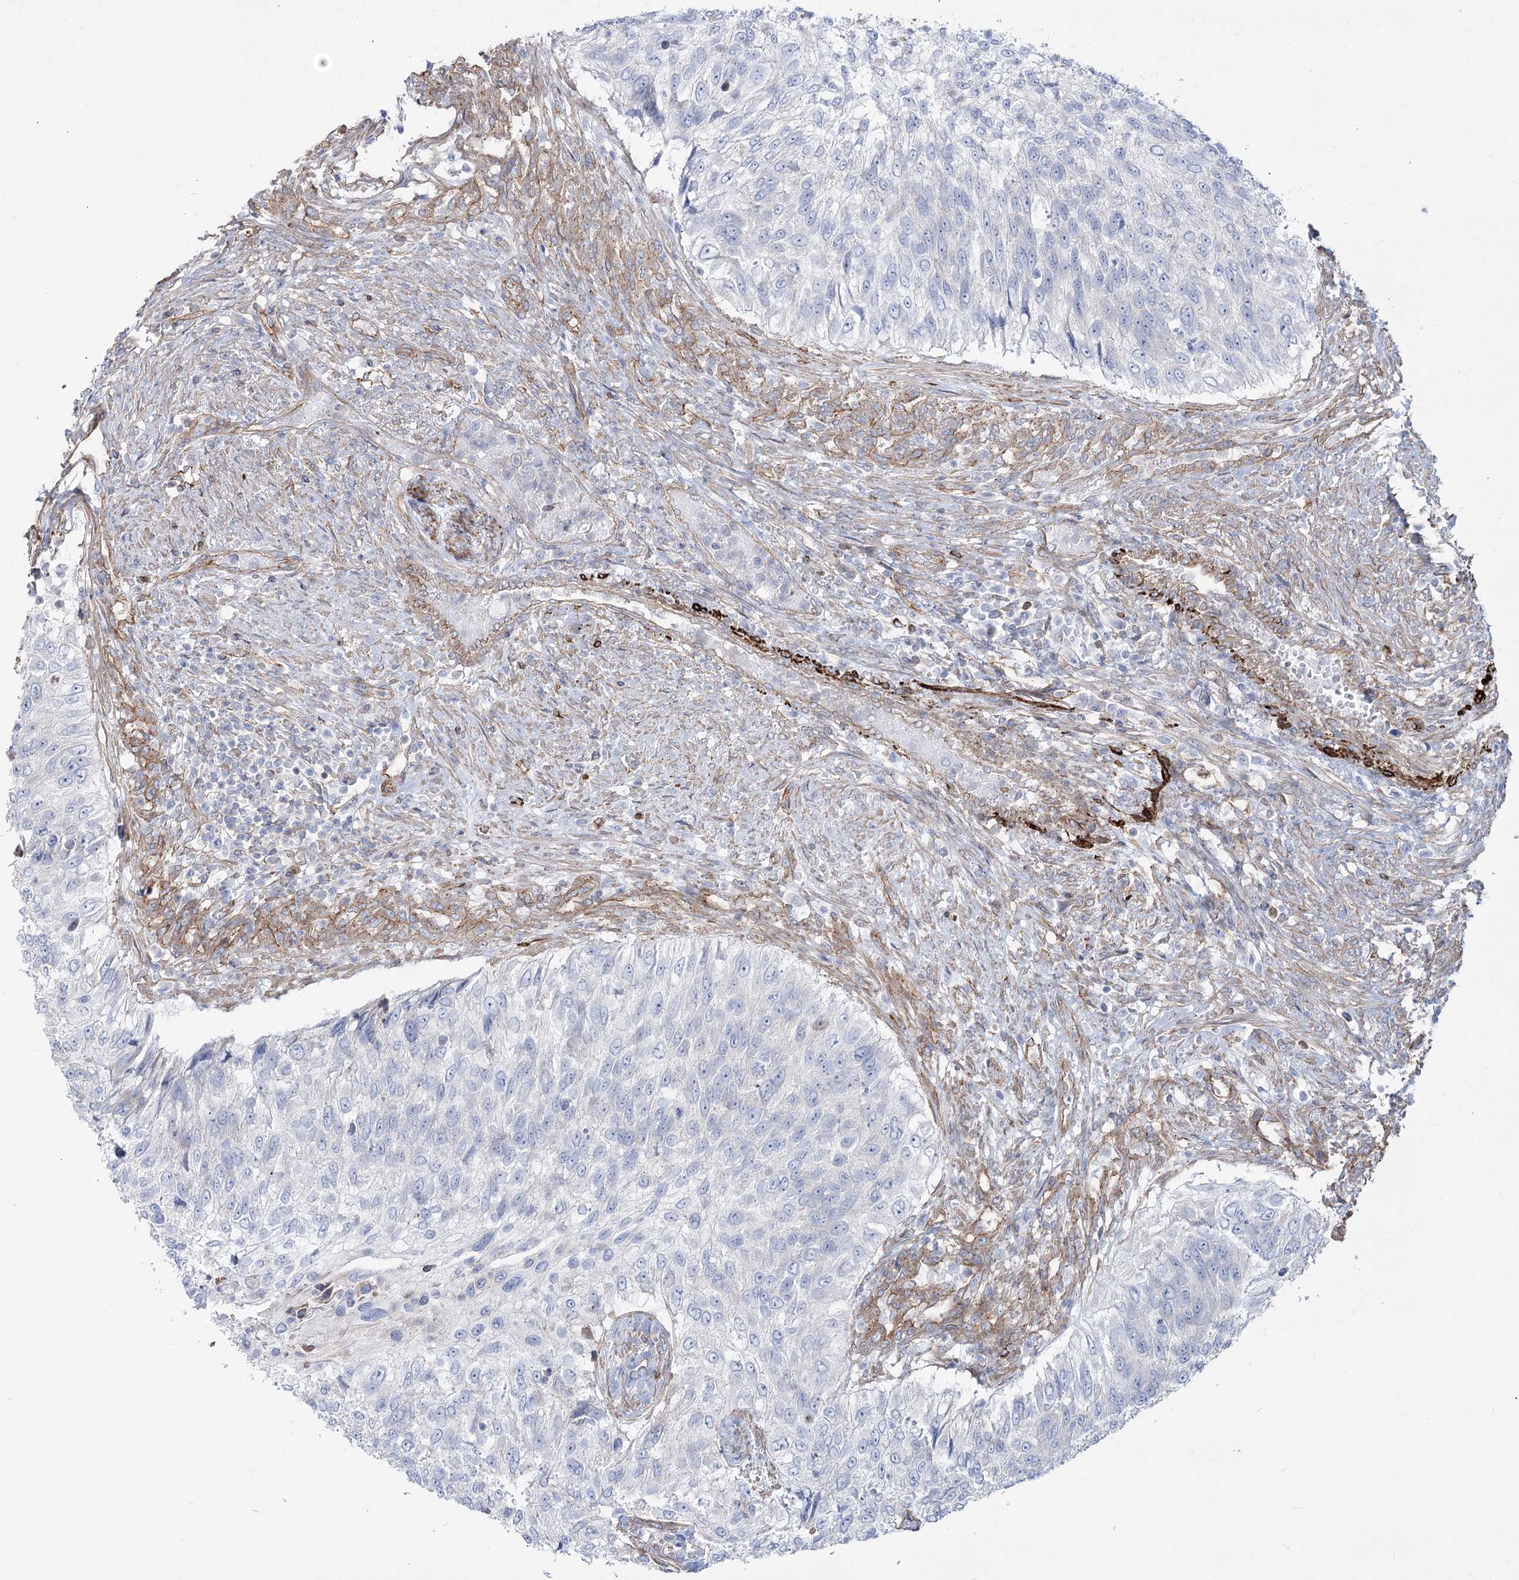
{"staining": {"intensity": "negative", "quantity": "none", "location": "none"}, "tissue": "urothelial cancer", "cell_type": "Tumor cells", "image_type": "cancer", "snomed": [{"axis": "morphology", "description": "Urothelial carcinoma, High grade"}, {"axis": "topography", "description": "Urinary bladder"}], "caption": "Tumor cells are negative for protein expression in human high-grade urothelial carcinoma.", "gene": "PLEKHA5", "patient": {"sex": "female", "age": 60}}